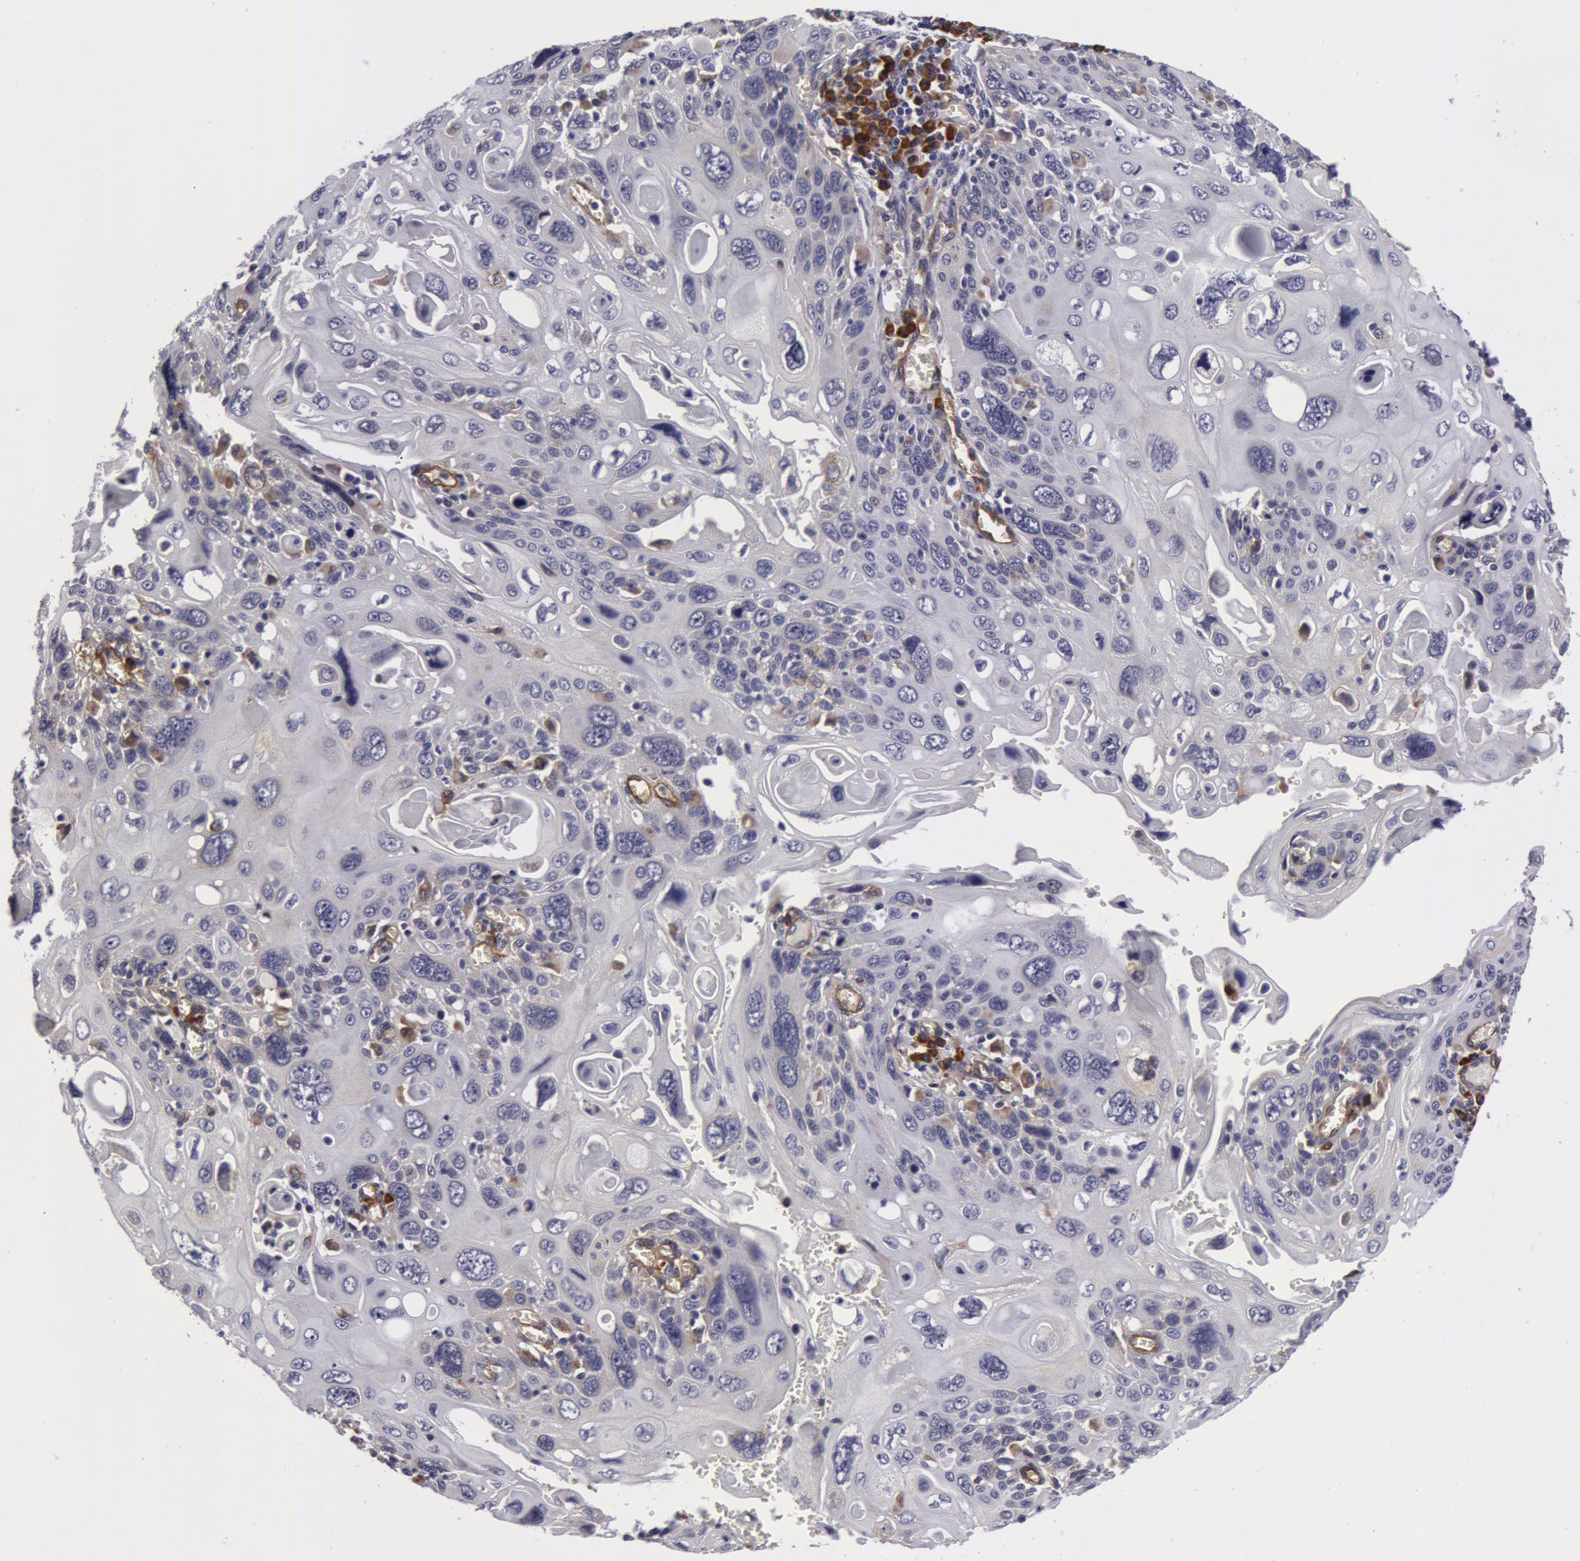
{"staining": {"intensity": "negative", "quantity": "none", "location": "none"}, "tissue": "cervical cancer", "cell_type": "Tumor cells", "image_type": "cancer", "snomed": [{"axis": "morphology", "description": "Squamous cell carcinoma, NOS"}, {"axis": "topography", "description": "Cervix"}], "caption": "IHC of cervical cancer displays no staining in tumor cells.", "gene": "IL23A", "patient": {"sex": "female", "age": 54}}